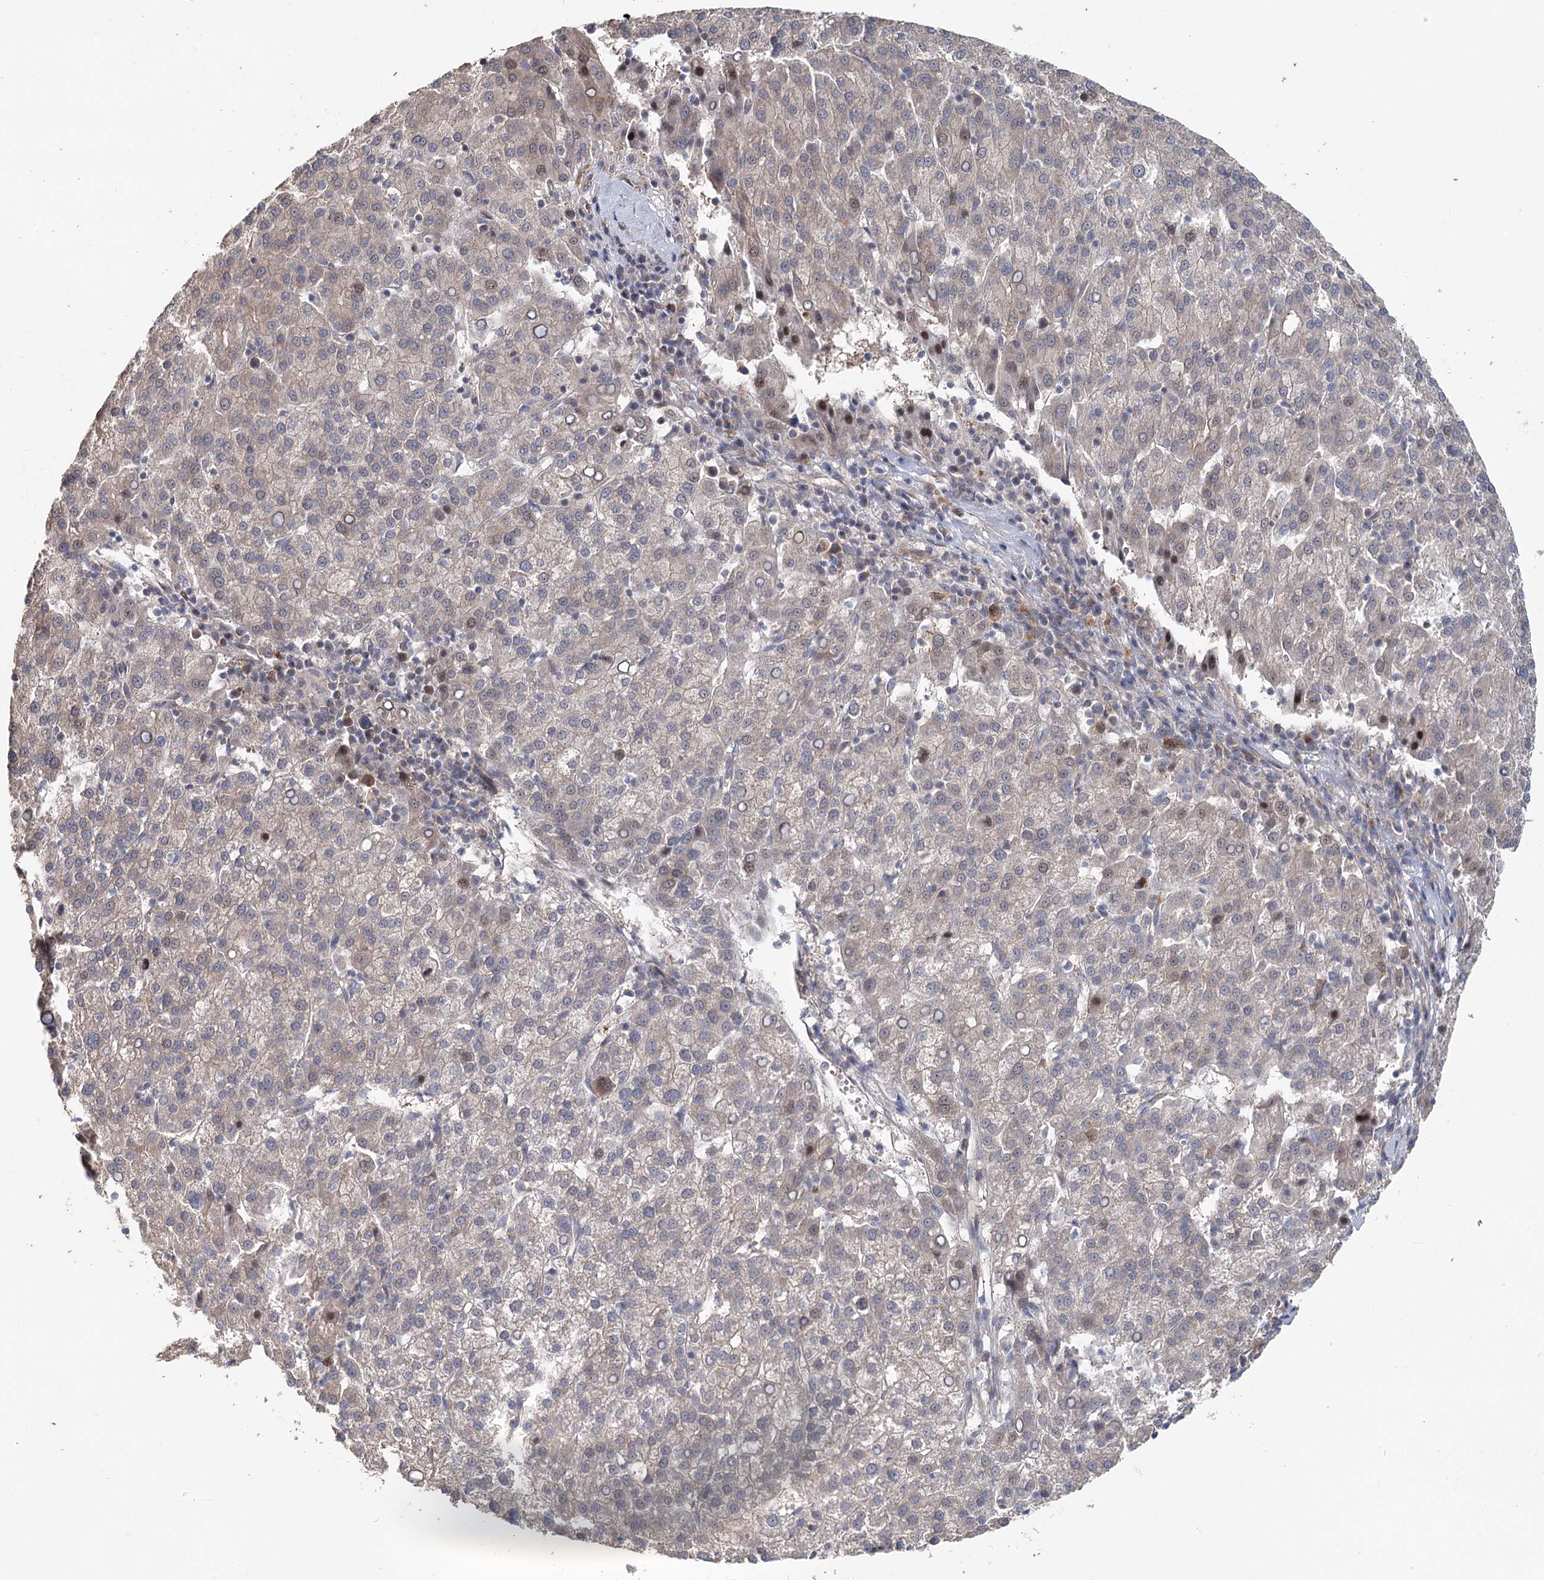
{"staining": {"intensity": "negative", "quantity": "none", "location": "none"}, "tissue": "liver cancer", "cell_type": "Tumor cells", "image_type": "cancer", "snomed": [{"axis": "morphology", "description": "Carcinoma, Hepatocellular, NOS"}, {"axis": "topography", "description": "Liver"}], "caption": "Immunohistochemistry image of liver cancer (hepatocellular carcinoma) stained for a protein (brown), which displays no positivity in tumor cells. (DAB (3,3'-diaminobenzidine) IHC with hematoxylin counter stain).", "gene": "MAP3K13", "patient": {"sex": "female", "age": 58}}